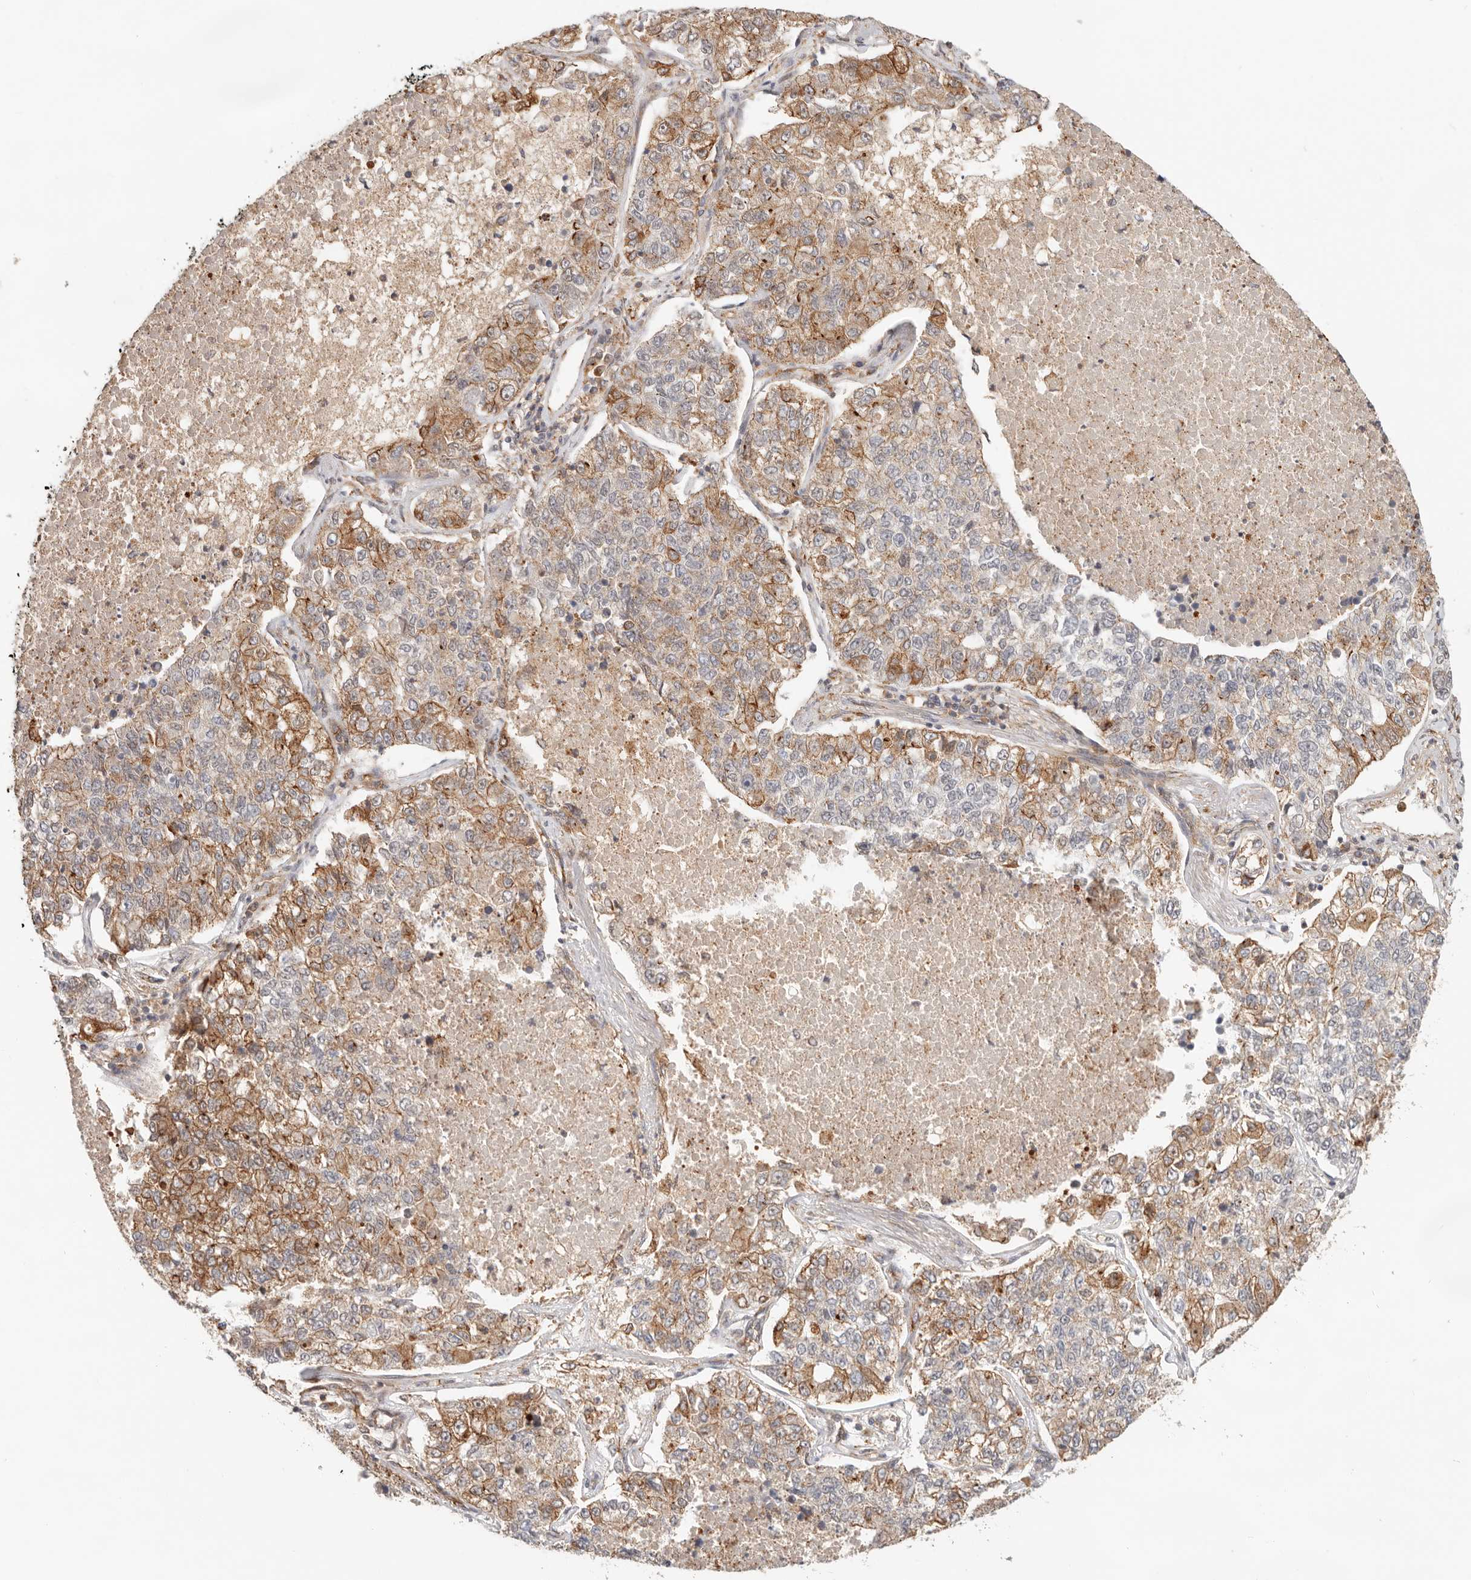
{"staining": {"intensity": "moderate", "quantity": "25%-75%", "location": "cytoplasmic/membranous"}, "tissue": "lung cancer", "cell_type": "Tumor cells", "image_type": "cancer", "snomed": [{"axis": "morphology", "description": "Adenocarcinoma, NOS"}, {"axis": "topography", "description": "Lung"}], "caption": "The photomicrograph demonstrates staining of lung adenocarcinoma, revealing moderate cytoplasmic/membranous protein expression (brown color) within tumor cells.", "gene": "HEXD", "patient": {"sex": "male", "age": 49}}